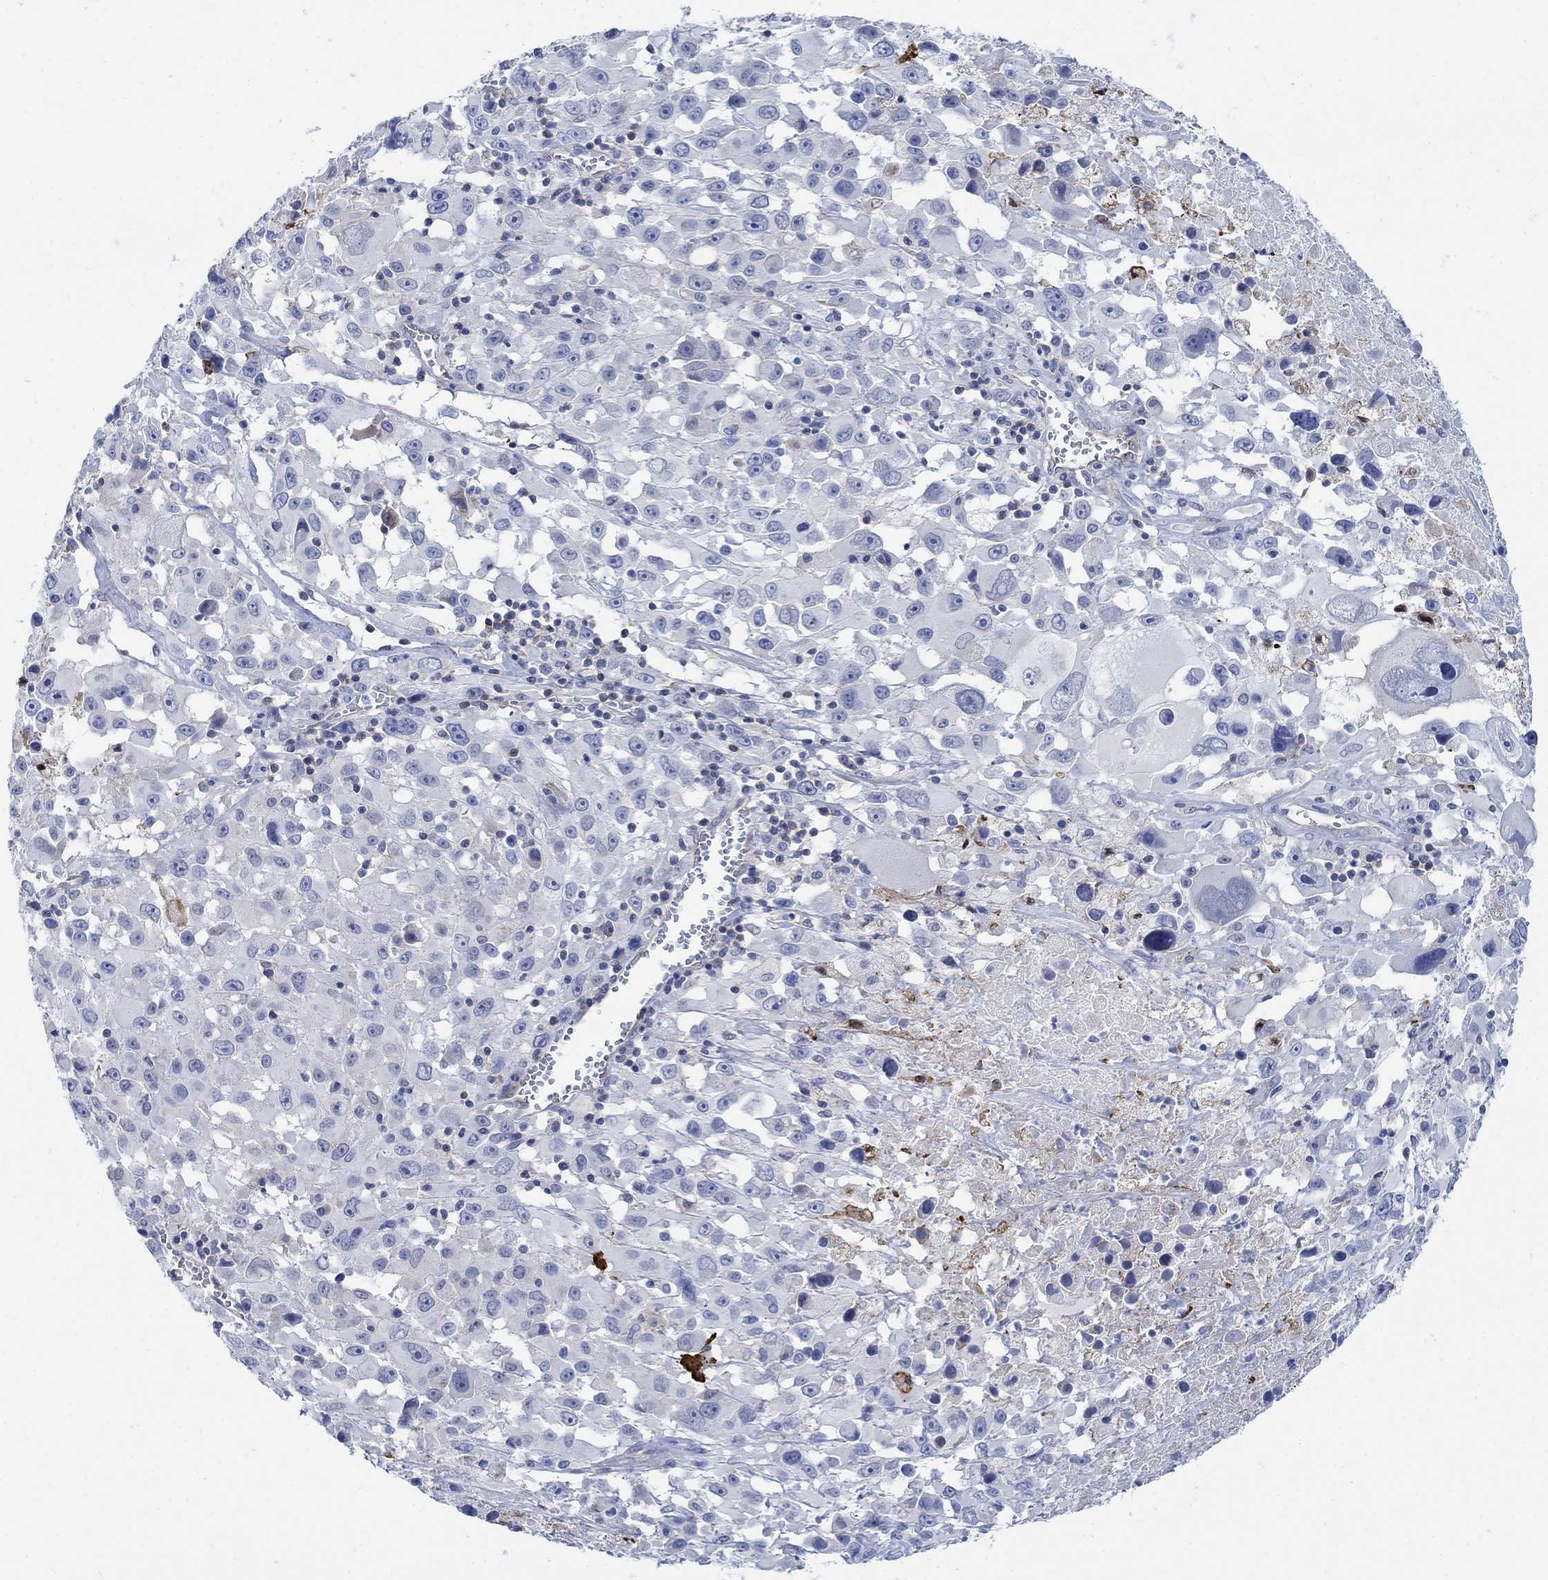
{"staining": {"intensity": "negative", "quantity": "none", "location": "none"}, "tissue": "melanoma", "cell_type": "Tumor cells", "image_type": "cancer", "snomed": [{"axis": "morphology", "description": "Malignant melanoma, Metastatic site"}, {"axis": "topography", "description": "Lymph node"}], "caption": "DAB (3,3'-diaminobenzidine) immunohistochemical staining of human malignant melanoma (metastatic site) reveals no significant expression in tumor cells. (DAB immunohistochemistry (IHC) with hematoxylin counter stain).", "gene": "PHF21B", "patient": {"sex": "male", "age": 50}}